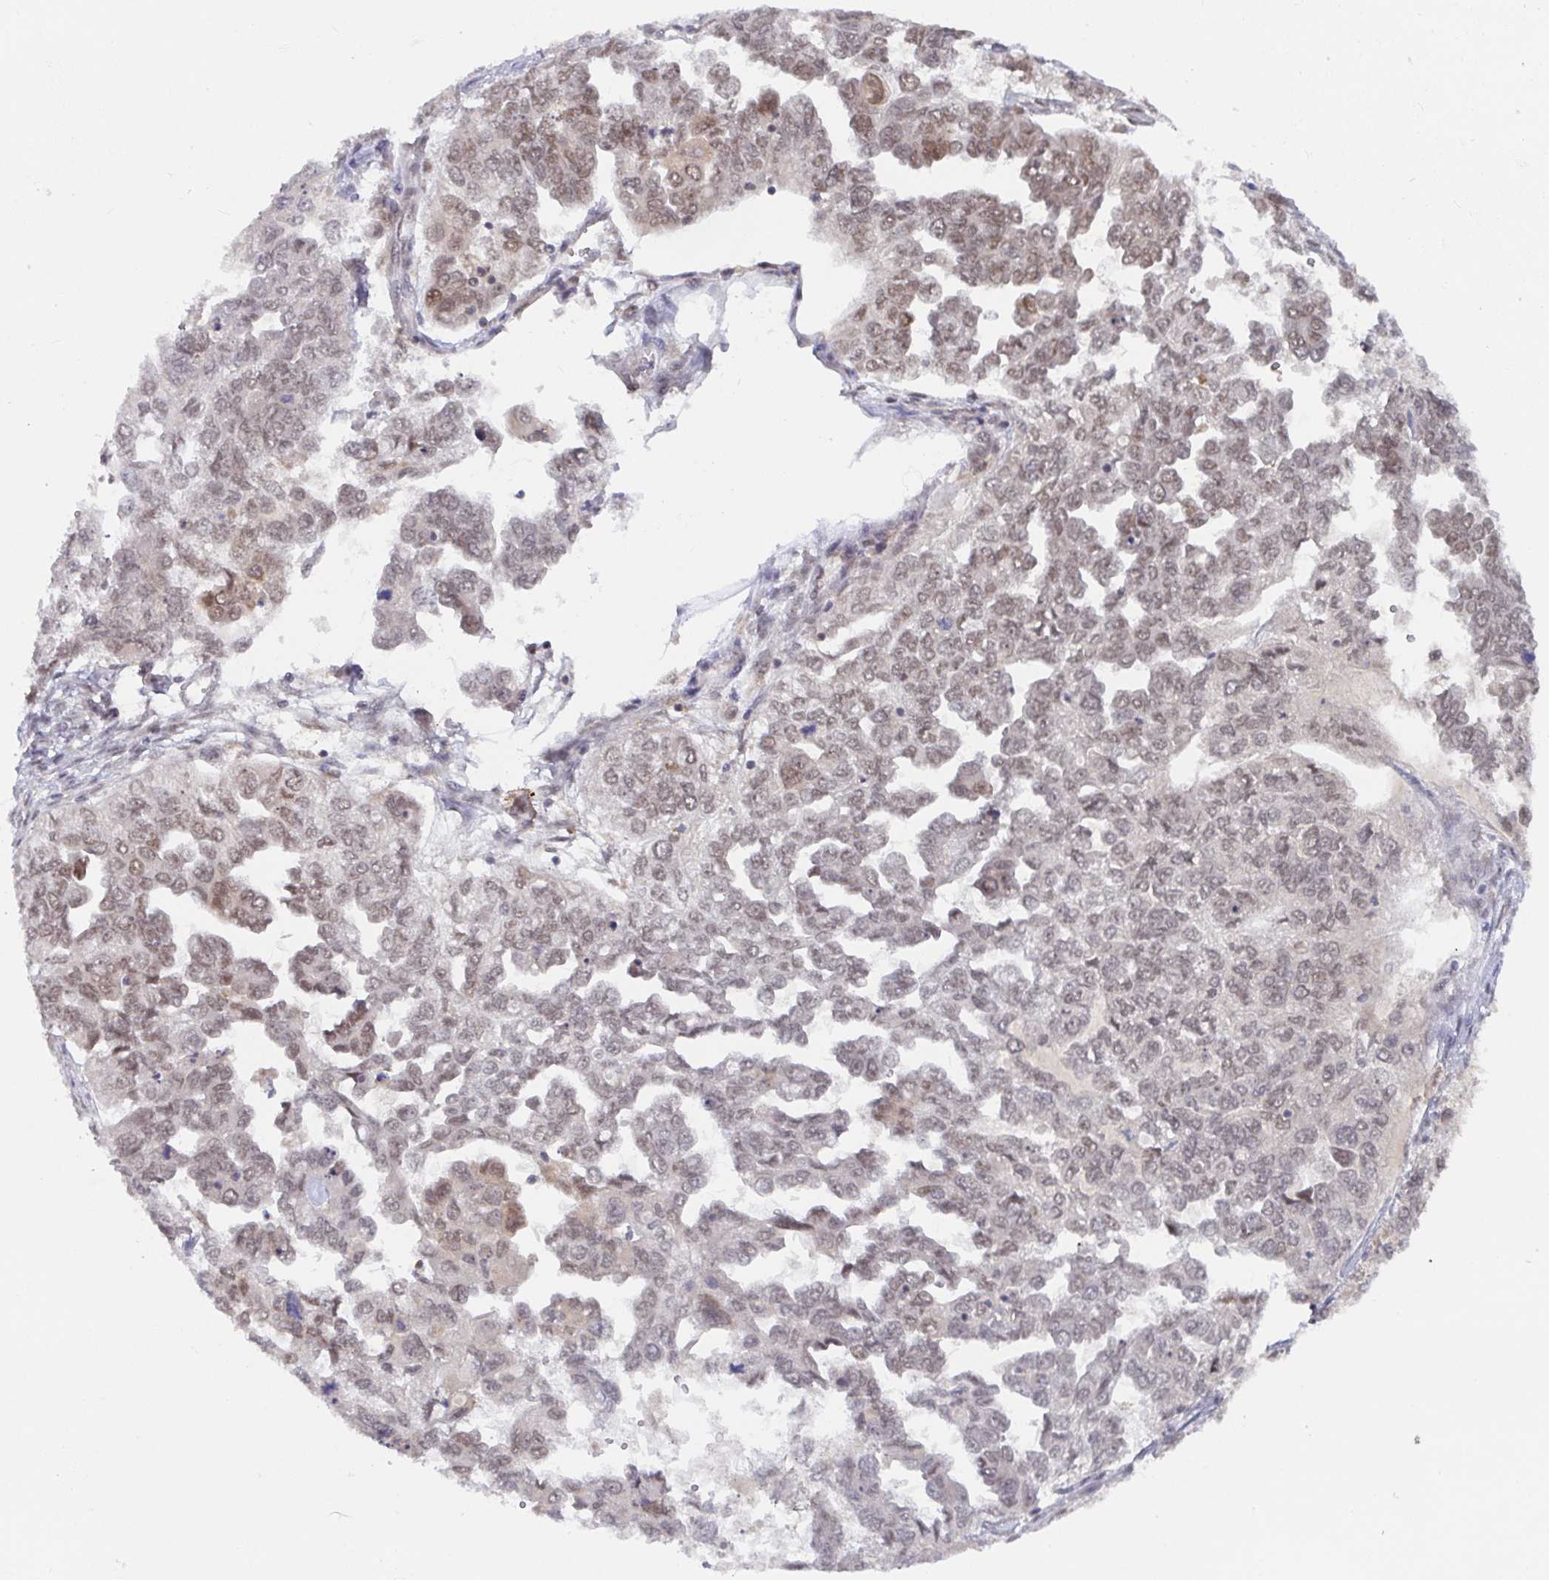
{"staining": {"intensity": "moderate", "quantity": "25%-75%", "location": "cytoplasmic/membranous,nuclear"}, "tissue": "ovarian cancer", "cell_type": "Tumor cells", "image_type": "cancer", "snomed": [{"axis": "morphology", "description": "Cystadenocarcinoma, serous, NOS"}, {"axis": "topography", "description": "Ovary"}], "caption": "Tumor cells reveal medium levels of moderate cytoplasmic/membranous and nuclear positivity in approximately 25%-75% of cells in human ovarian cancer.", "gene": "ALG1", "patient": {"sex": "female", "age": 53}}